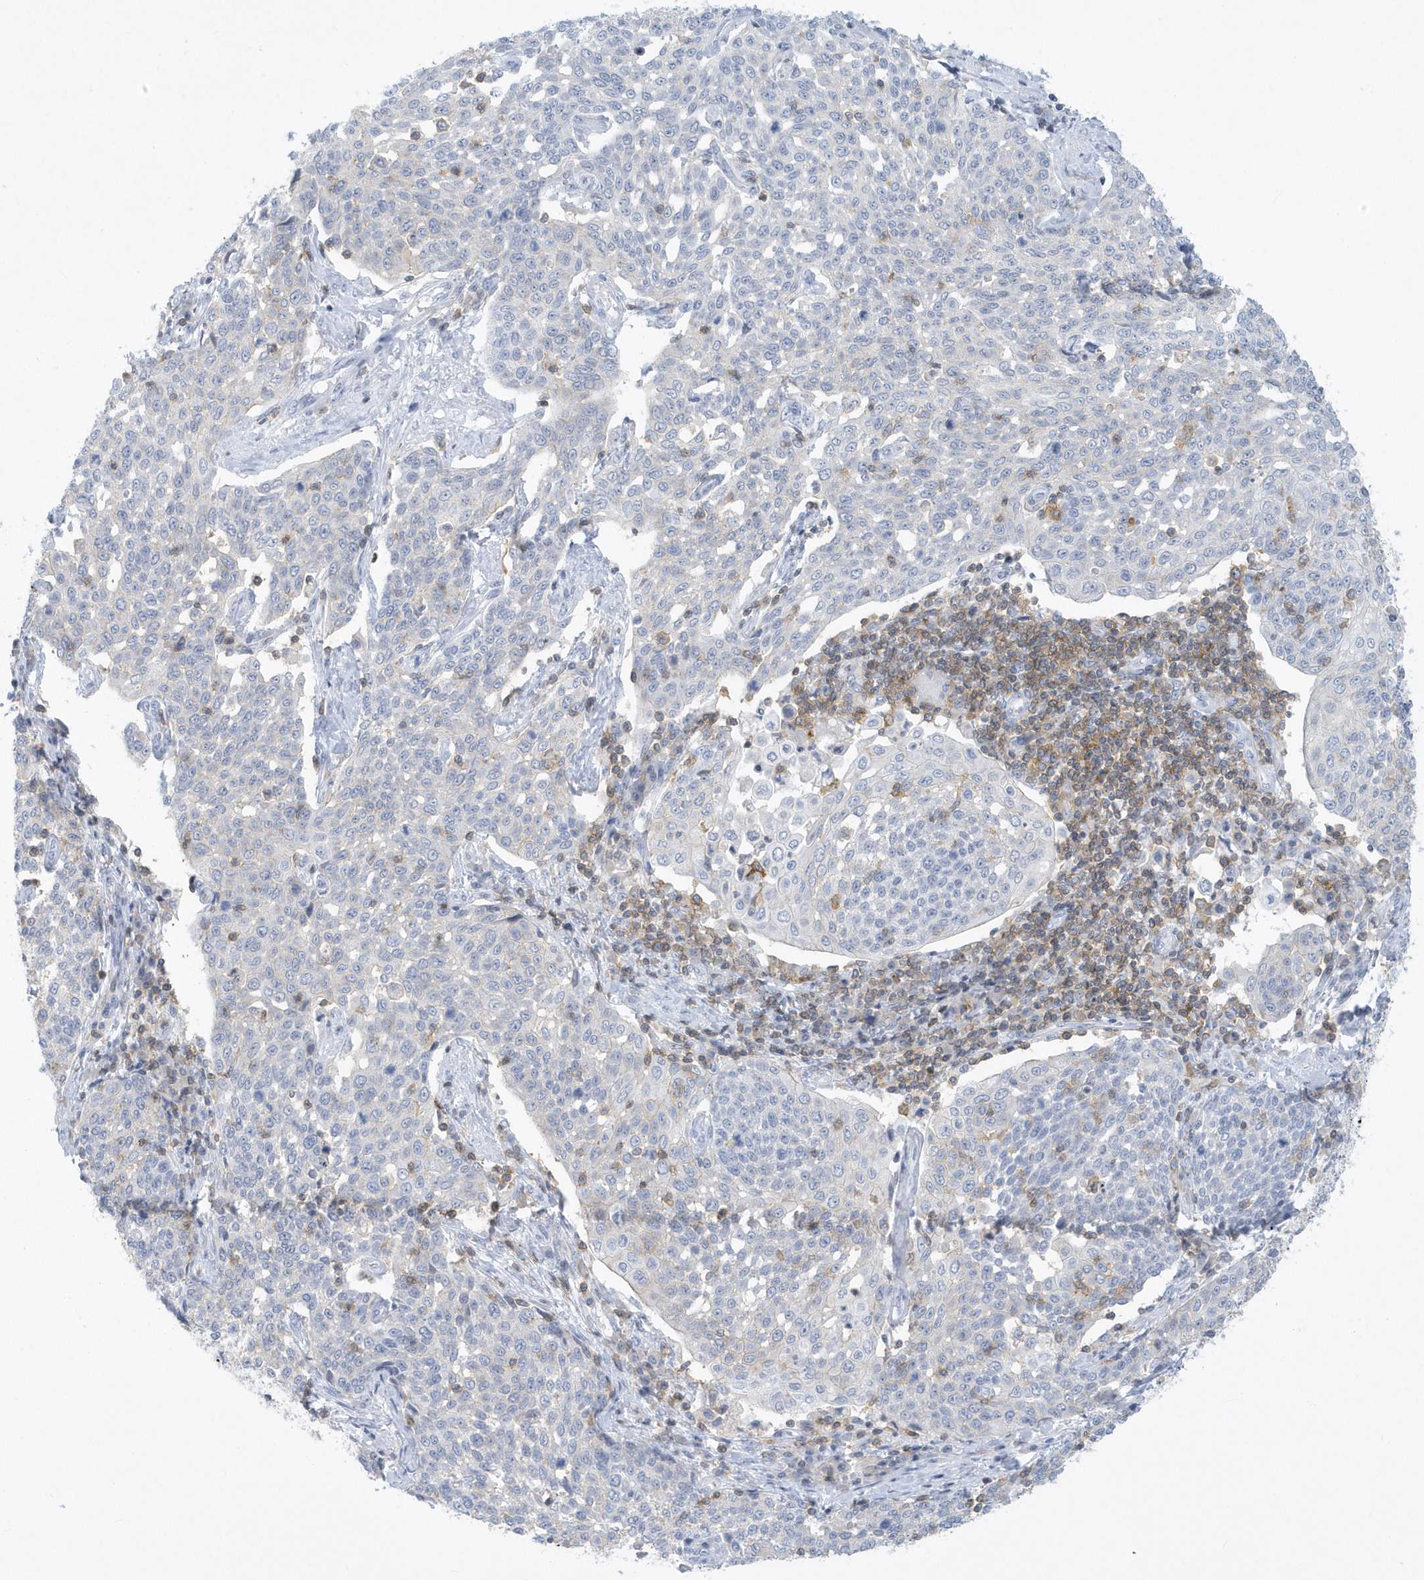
{"staining": {"intensity": "negative", "quantity": "none", "location": "none"}, "tissue": "cervical cancer", "cell_type": "Tumor cells", "image_type": "cancer", "snomed": [{"axis": "morphology", "description": "Squamous cell carcinoma, NOS"}, {"axis": "topography", "description": "Cervix"}], "caption": "This image is of cervical cancer (squamous cell carcinoma) stained with IHC to label a protein in brown with the nuclei are counter-stained blue. There is no expression in tumor cells. The staining is performed using DAB brown chromogen with nuclei counter-stained in using hematoxylin.", "gene": "PSD4", "patient": {"sex": "female", "age": 34}}